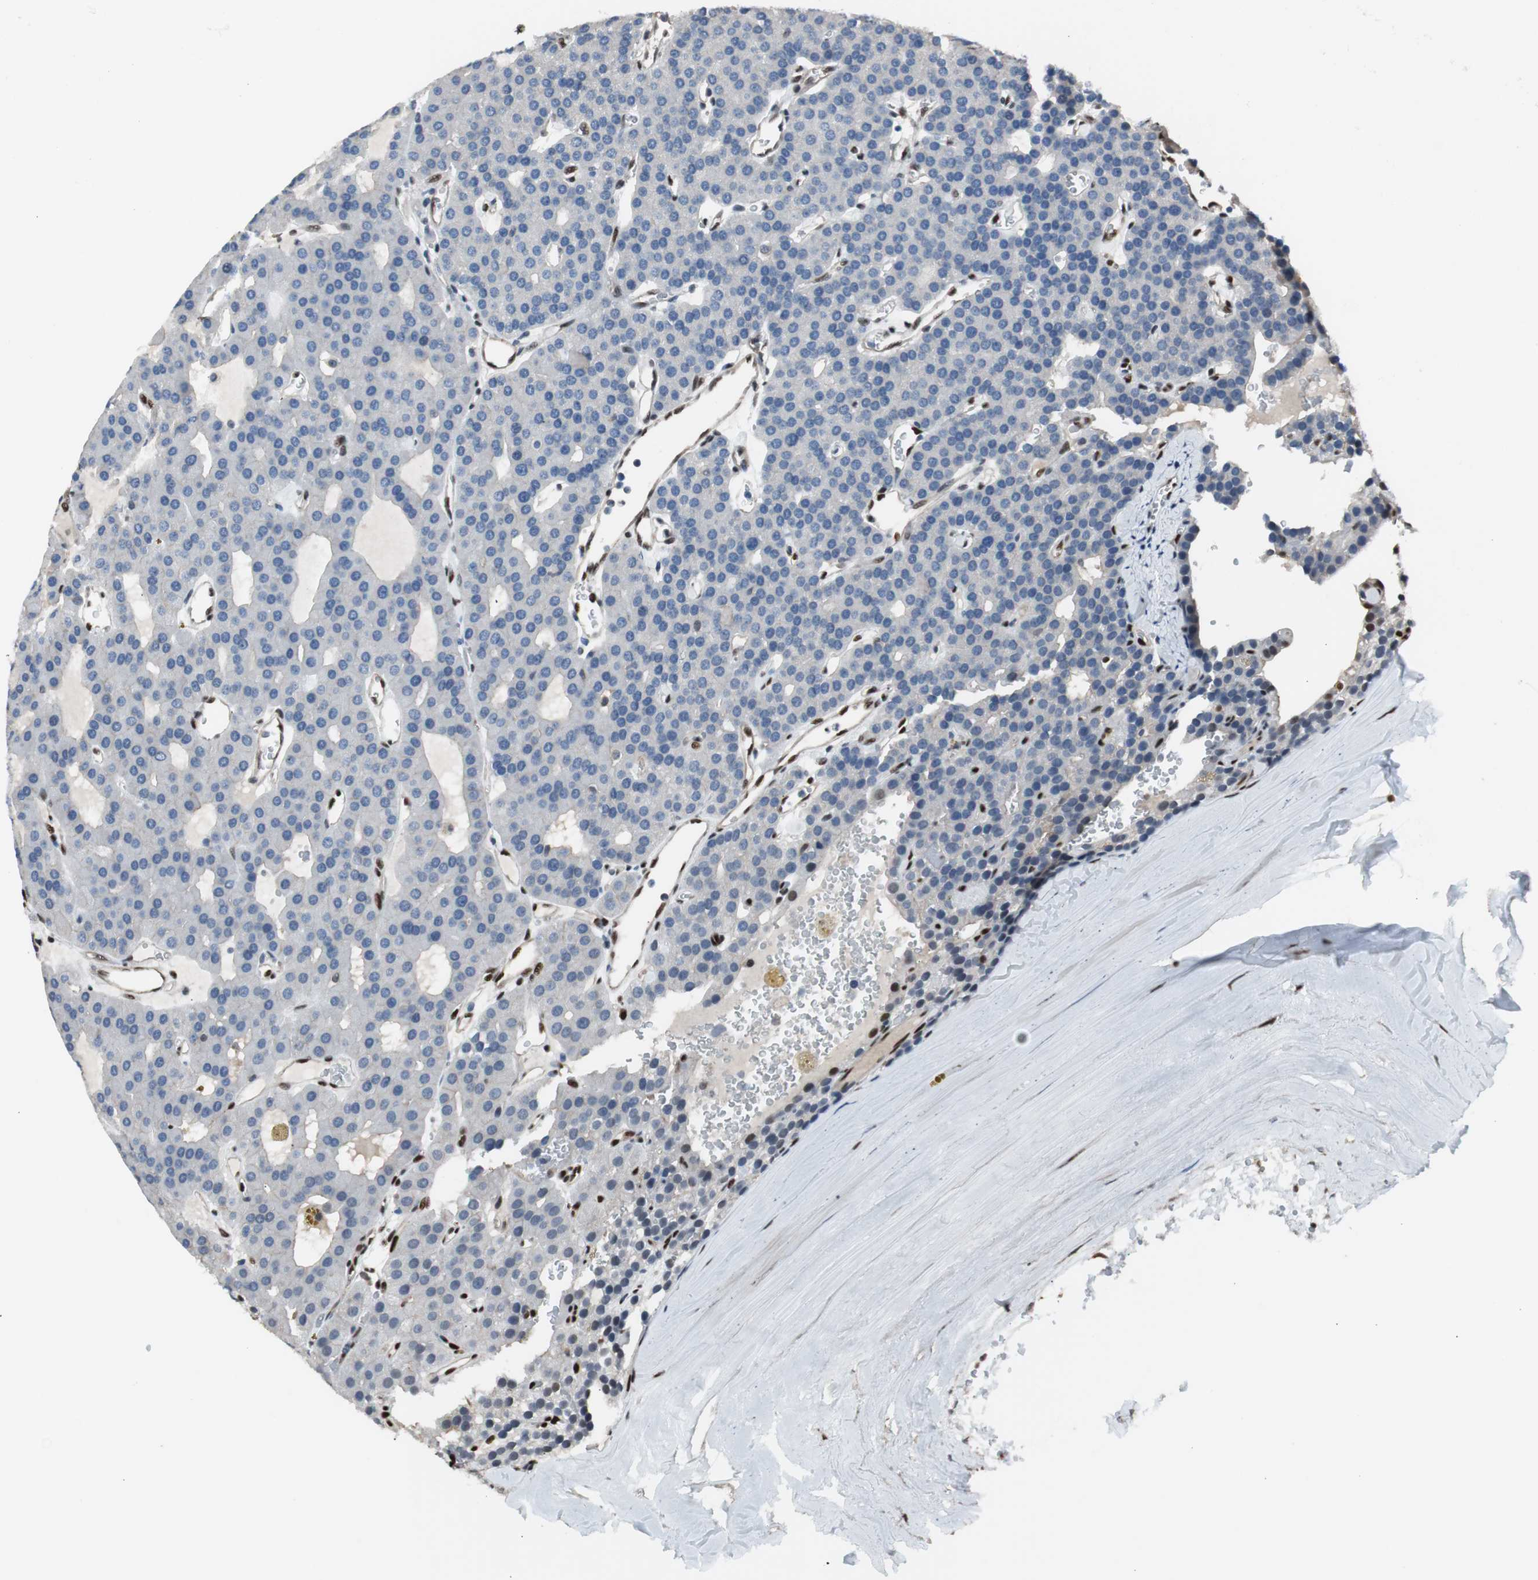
{"staining": {"intensity": "negative", "quantity": "none", "location": "none"}, "tissue": "parathyroid gland", "cell_type": "Glandular cells", "image_type": "normal", "snomed": [{"axis": "morphology", "description": "Normal tissue, NOS"}, {"axis": "morphology", "description": "Adenoma, NOS"}, {"axis": "topography", "description": "Parathyroid gland"}], "caption": "Photomicrograph shows no significant protein staining in glandular cells of benign parathyroid gland. Brightfield microscopy of immunohistochemistry stained with DAB (3,3'-diaminobenzidine) (brown) and hematoxylin (blue), captured at high magnification.", "gene": "PML", "patient": {"sex": "female", "age": 86}}